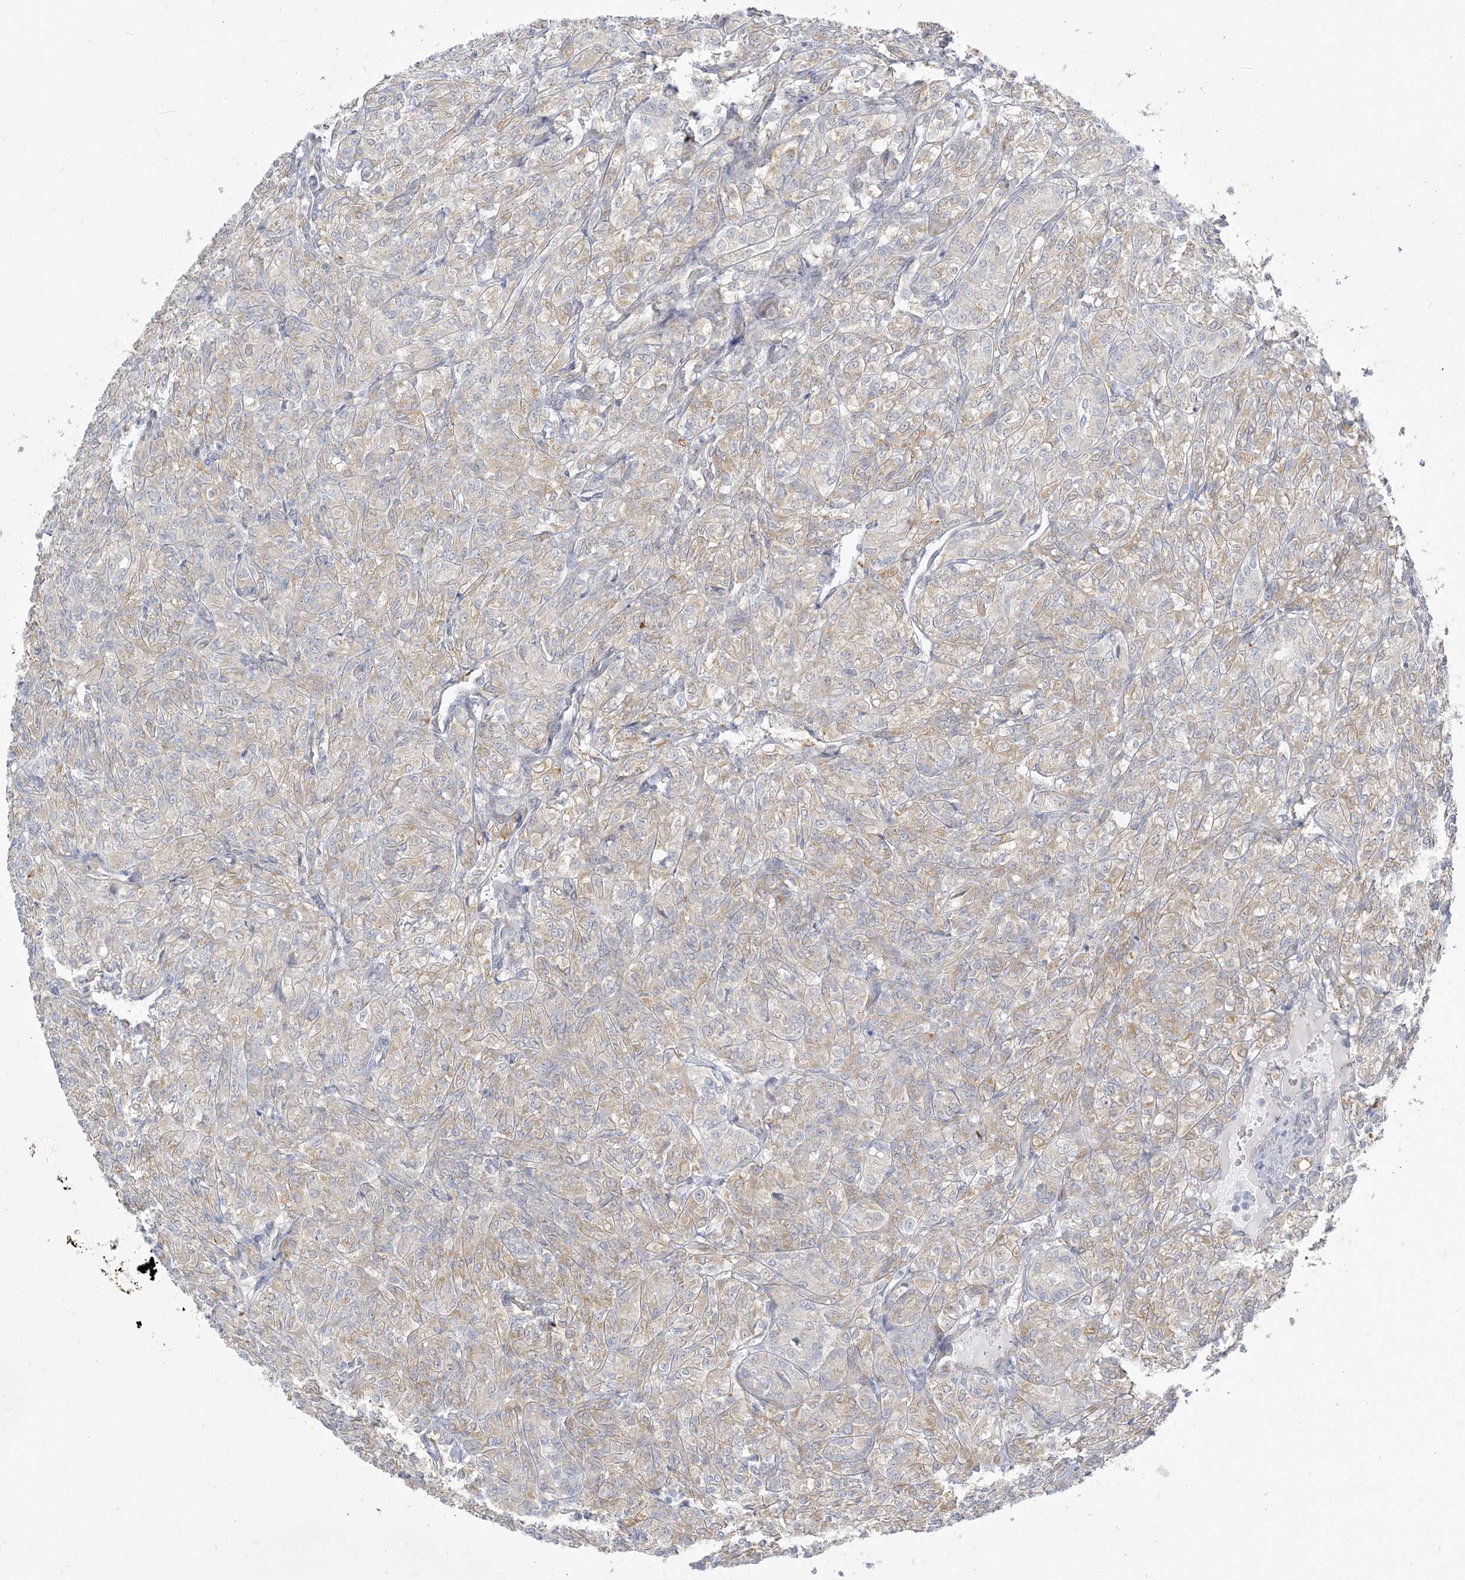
{"staining": {"intensity": "weak", "quantity": "25%-75%", "location": "cytoplasmic/membranous"}, "tissue": "renal cancer", "cell_type": "Tumor cells", "image_type": "cancer", "snomed": [{"axis": "morphology", "description": "Adenocarcinoma, NOS"}, {"axis": "topography", "description": "Kidney"}], "caption": "Human adenocarcinoma (renal) stained with a protein marker reveals weak staining in tumor cells.", "gene": "ZC3H6", "patient": {"sex": "male", "age": 77}}